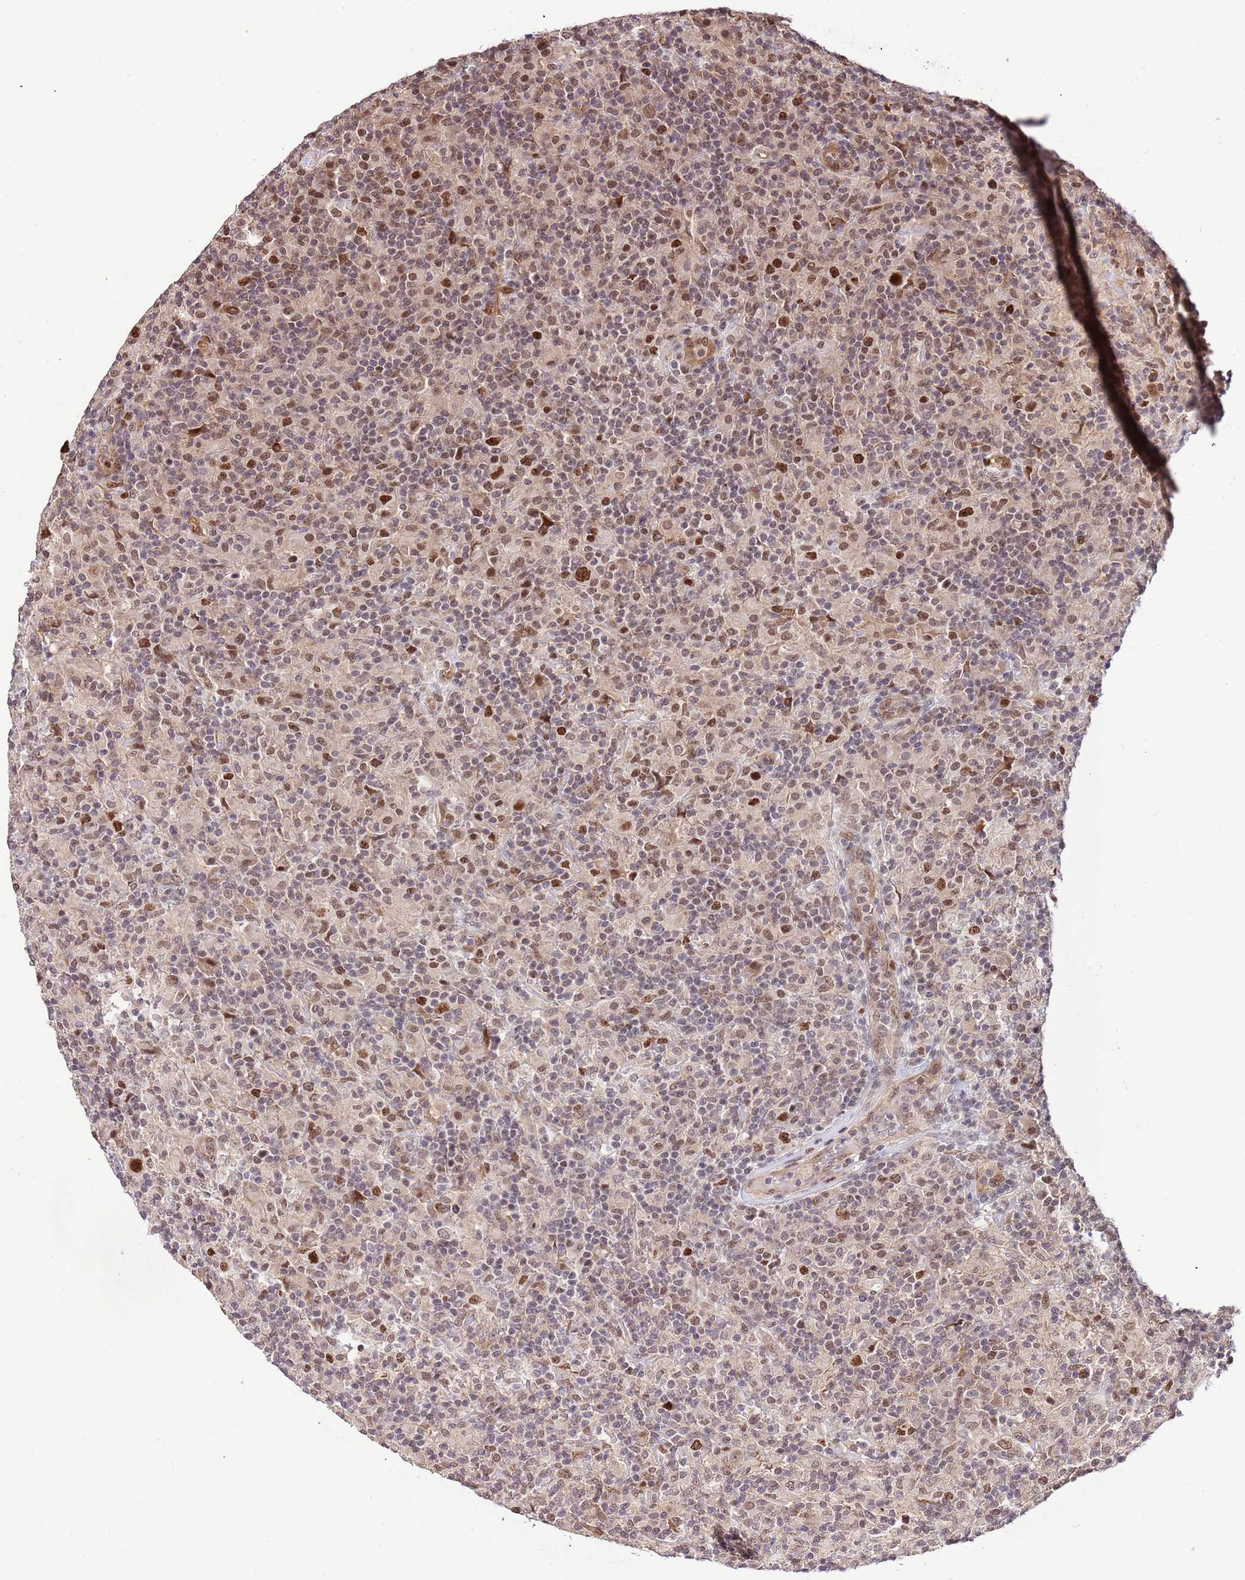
{"staining": {"intensity": "strong", "quantity": ">75%", "location": "nuclear"}, "tissue": "lymphoma", "cell_type": "Tumor cells", "image_type": "cancer", "snomed": [{"axis": "morphology", "description": "Hodgkin's disease, NOS"}, {"axis": "topography", "description": "Lymph node"}], "caption": "Lymphoma tissue displays strong nuclear staining in about >75% of tumor cells", "gene": "RIF1", "patient": {"sex": "male", "age": 70}}